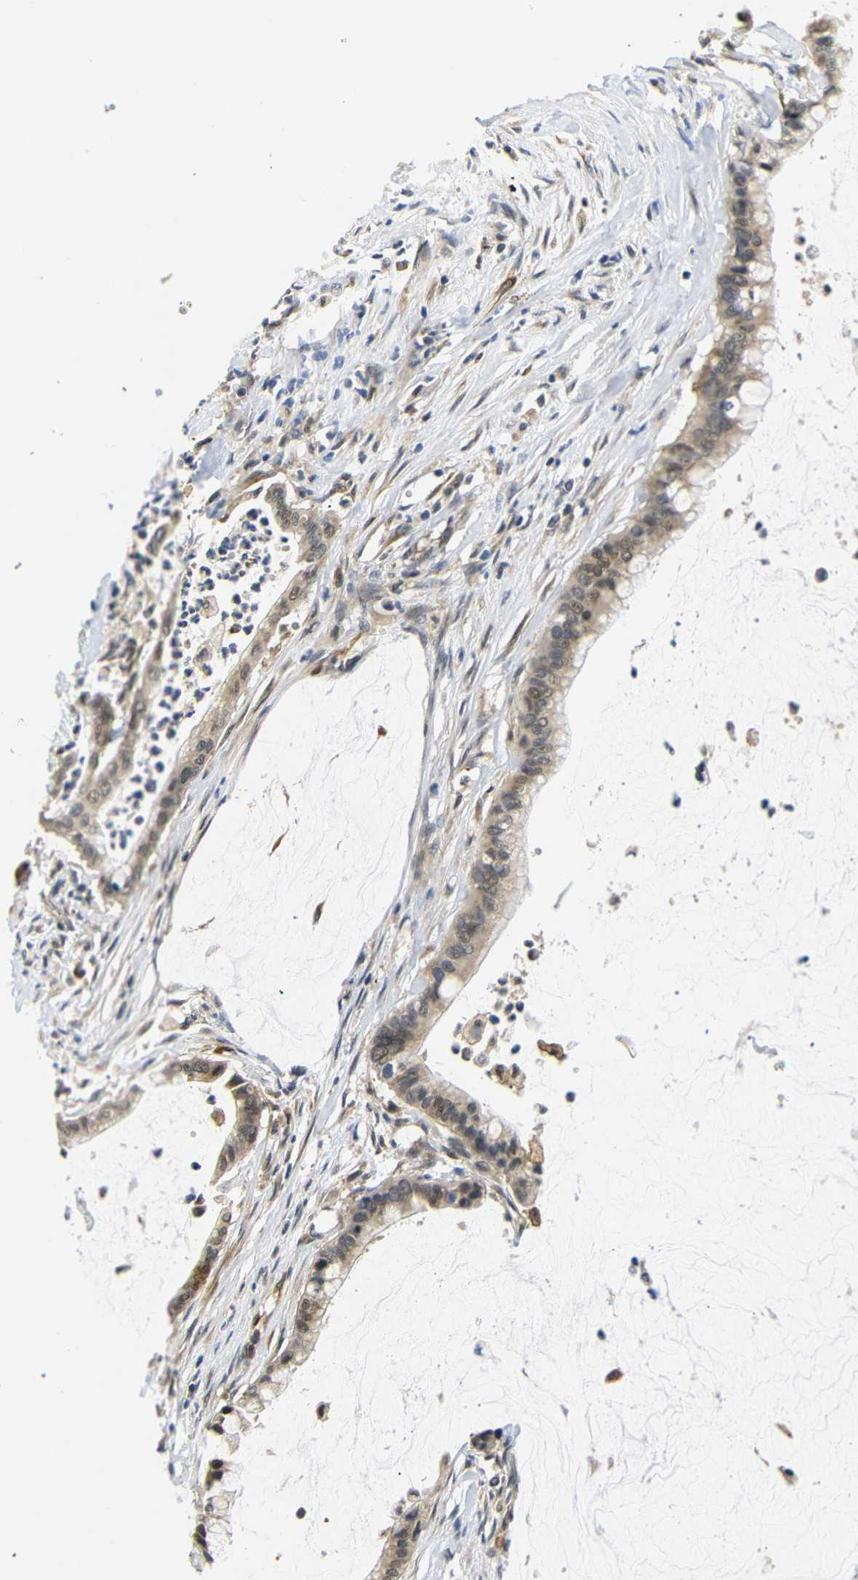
{"staining": {"intensity": "weak", "quantity": ">75%", "location": "cytoplasmic/membranous,nuclear"}, "tissue": "pancreatic cancer", "cell_type": "Tumor cells", "image_type": "cancer", "snomed": [{"axis": "morphology", "description": "Adenocarcinoma, NOS"}, {"axis": "topography", "description": "Pancreas"}], "caption": "IHC (DAB) staining of pancreatic cancer (adenocarcinoma) reveals weak cytoplasmic/membranous and nuclear protein staining in approximately >75% of tumor cells.", "gene": "GJA5", "patient": {"sex": "male", "age": 41}}